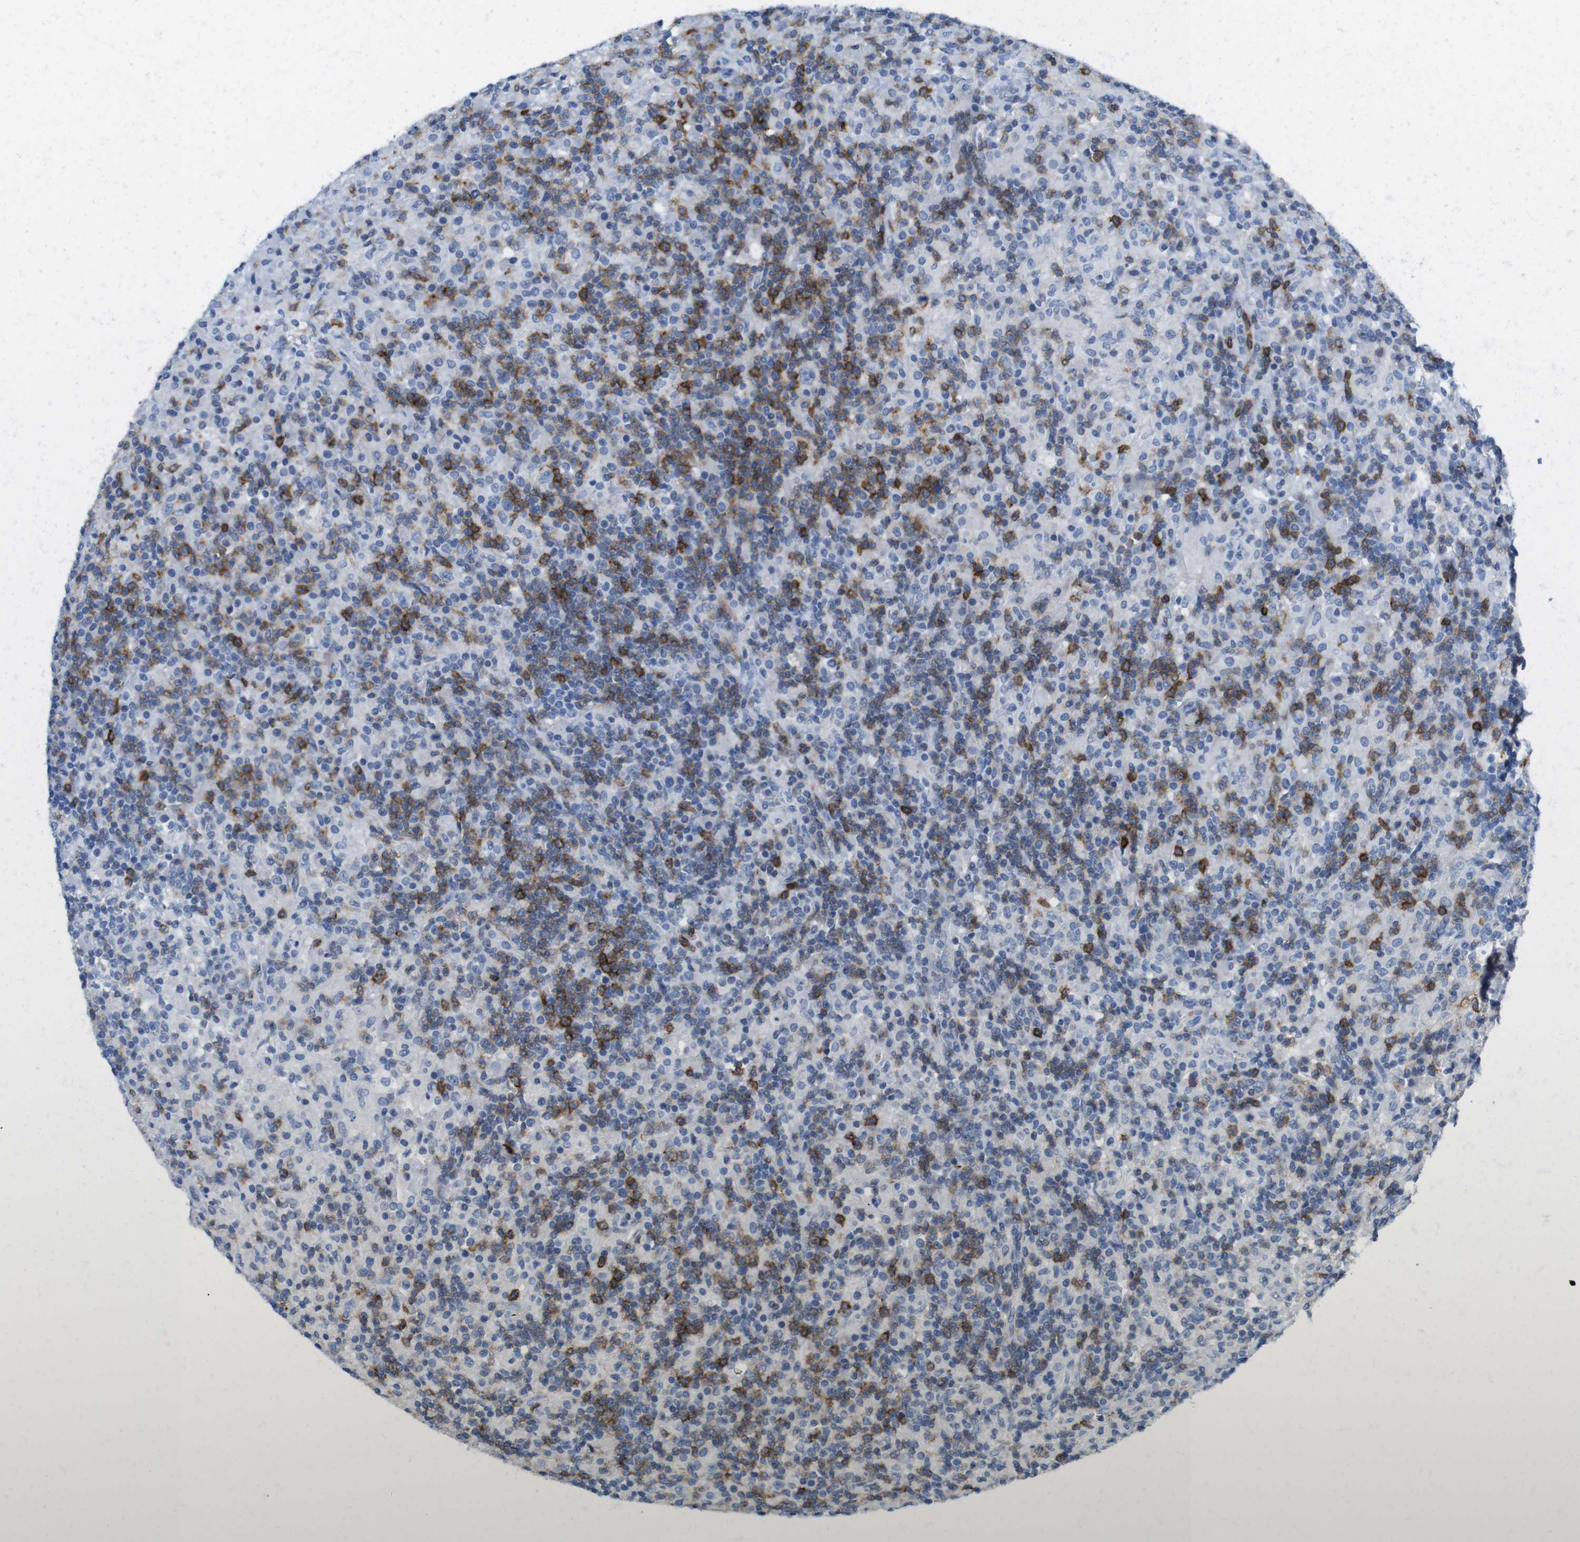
{"staining": {"intensity": "negative", "quantity": "none", "location": "none"}, "tissue": "lymphoma", "cell_type": "Tumor cells", "image_type": "cancer", "snomed": [{"axis": "morphology", "description": "Hodgkin's disease, NOS"}, {"axis": "topography", "description": "Lymph node"}], "caption": "Immunohistochemistry micrograph of neoplastic tissue: human lymphoma stained with DAB shows no significant protein expression in tumor cells.", "gene": "CD5", "patient": {"sex": "male", "age": 70}}